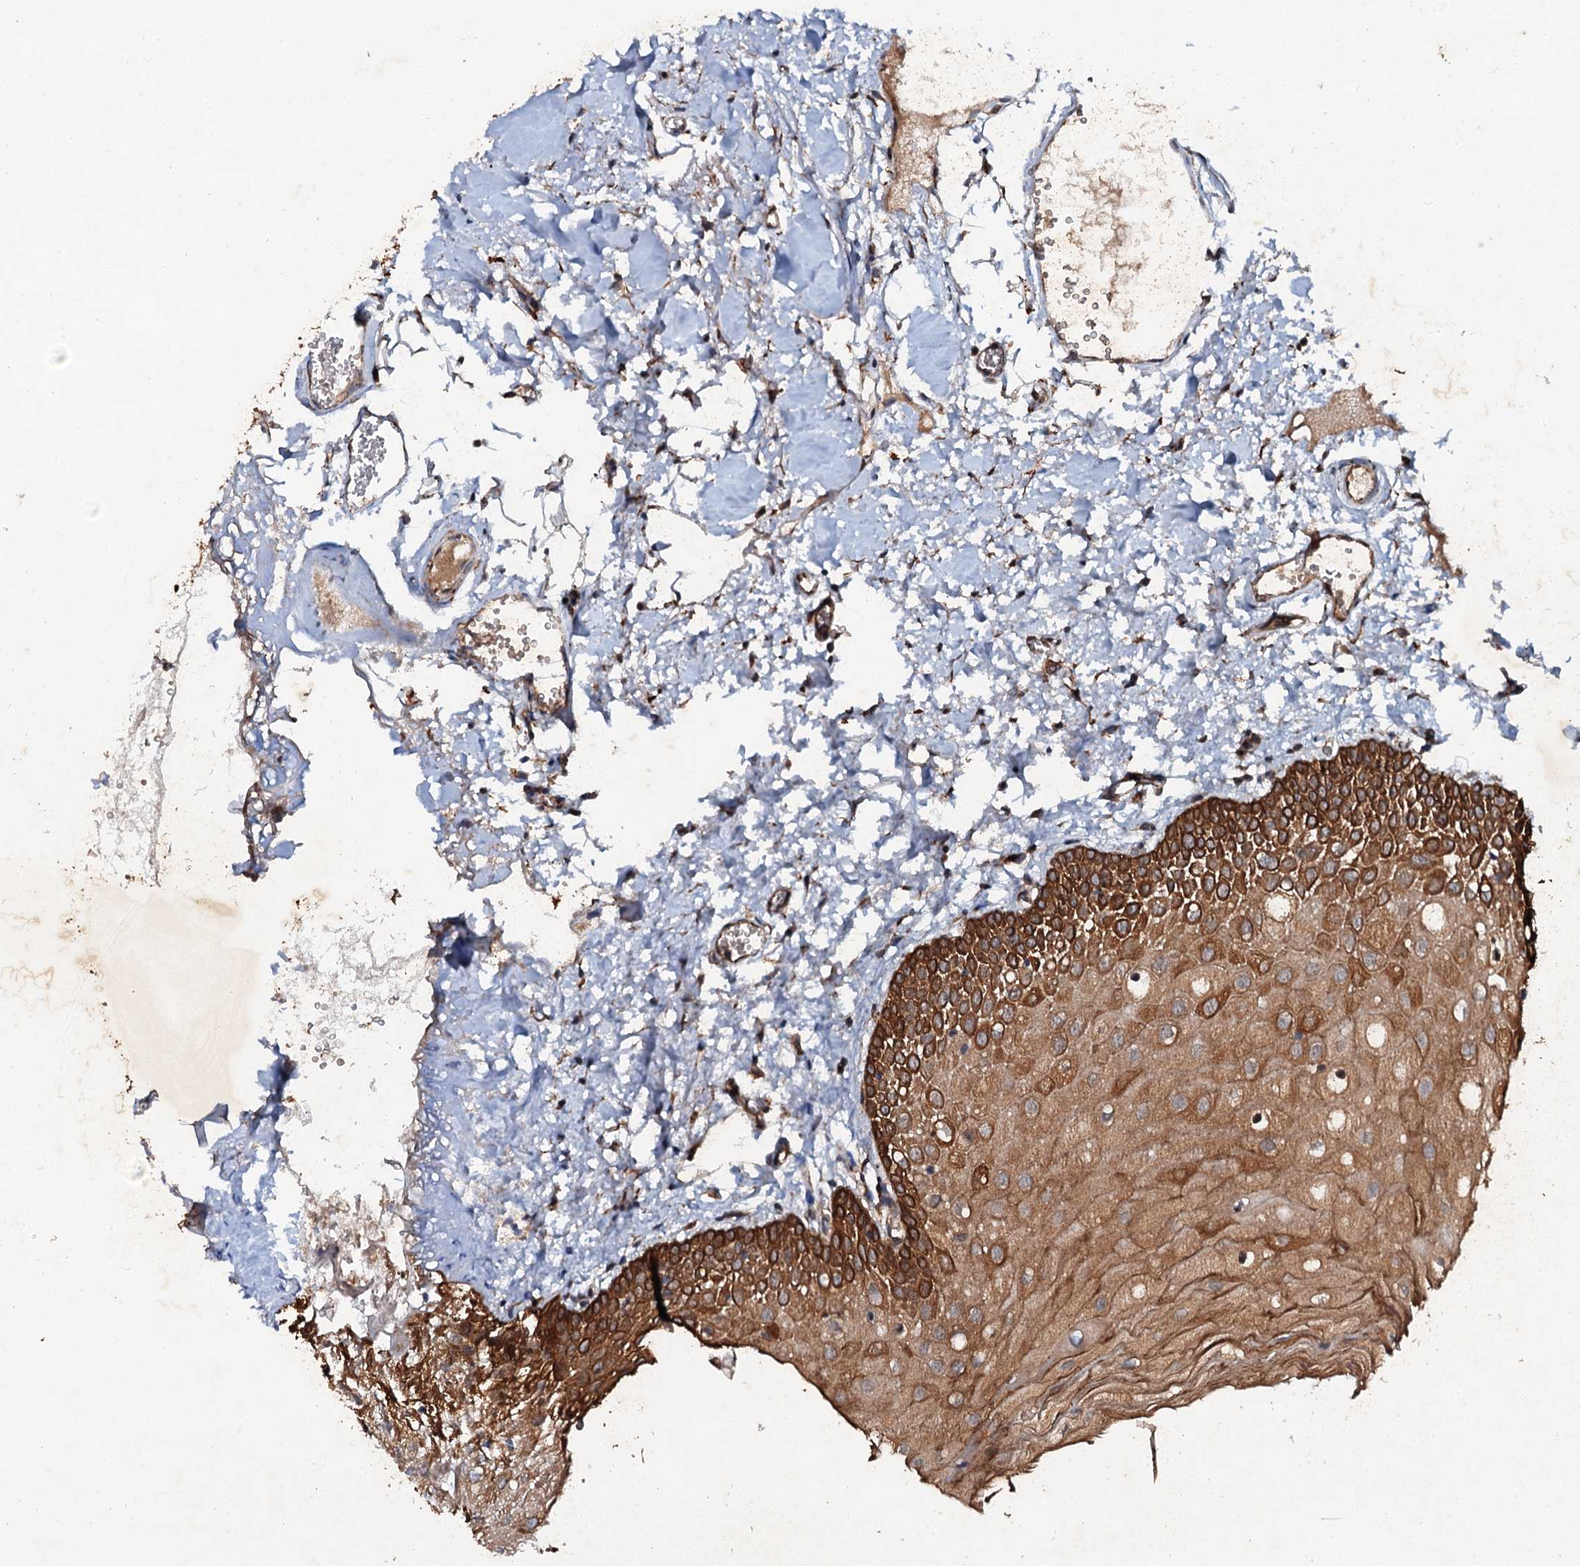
{"staining": {"intensity": "strong", "quantity": ">75%", "location": "cytoplasmic/membranous"}, "tissue": "oral mucosa", "cell_type": "Squamous epithelial cells", "image_type": "normal", "snomed": [{"axis": "morphology", "description": "Normal tissue, NOS"}, {"axis": "topography", "description": "Oral tissue"}, {"axis": "topography", "description": "Tounge, NOS"}], "caption": "An image of oral mucosa stained for a protein reveals strong cytoplasmic/membranous brown staining in squamous epithelial cells. Using DAB (3,3'-diaminobenzidine) (brown) and hematoxylin (blue) stains, captured at high magnification using brightfield microscopy.", "gene": "ADAMTS10", "patient": {"sex": "female", "age": 73}}